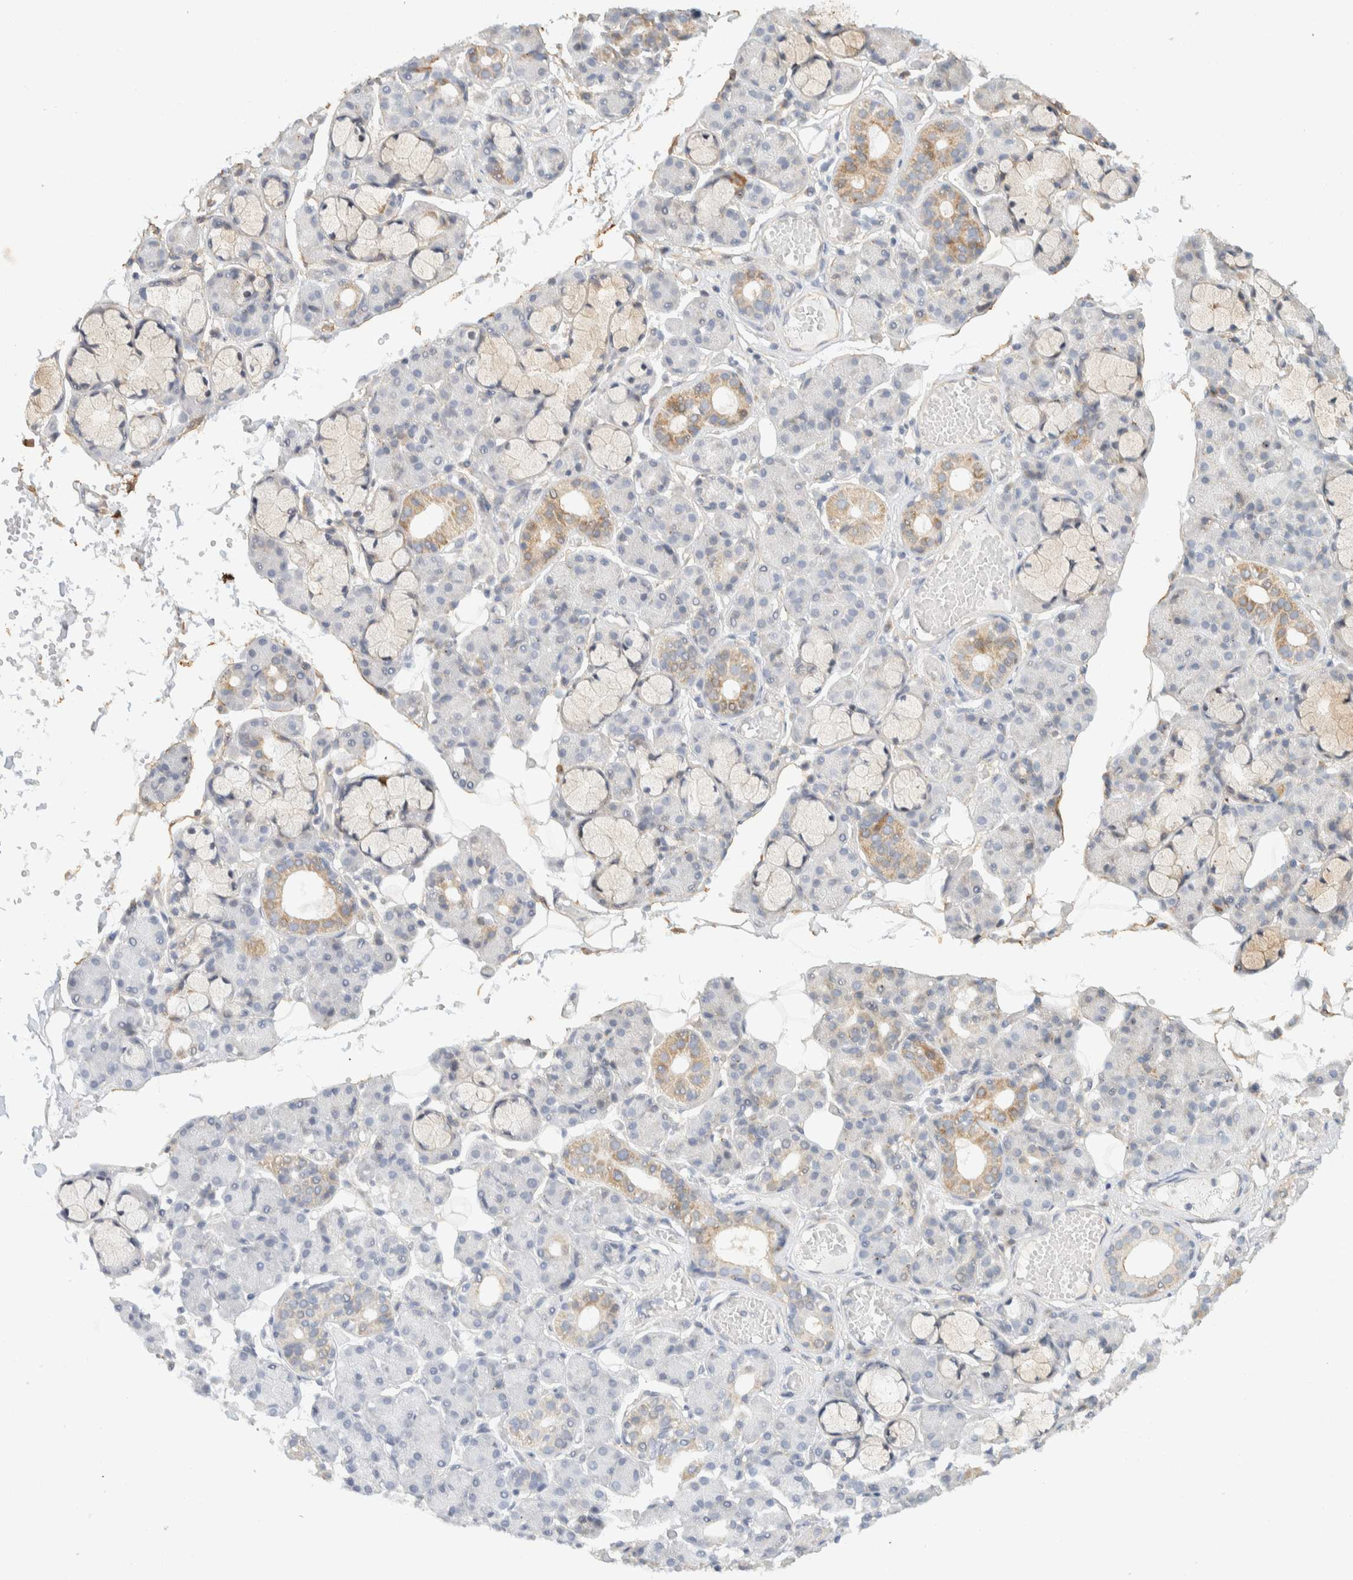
{"staining": {"intensity": "weak", "quantity": "25%-75%", "location": "cytoplasmic/membranous"}, "tissue": "salivary gland", "cell_type": "Glandular cells", "image_type": "normal", "snomed": [{"axis": "morphology", "description": "Normal tissue, NOS"}, {"axis": "topography", "description": "Salivary gland"}], "caption": "An immunohistochemistry (IHC) image of unremarkable tissue is shown. Protein staining in brown highlights weak cytoplasmic/membranous positivity in salivary gland within glandular cells. The staining is performed using DAB (3,3'-diaminobenzidine) brown chromogen to label protein expression. The nuclei are counter-stained blue using hematoxylin.", "gene": "KIF9", "patient": {"sex": "male", "age": 63}}